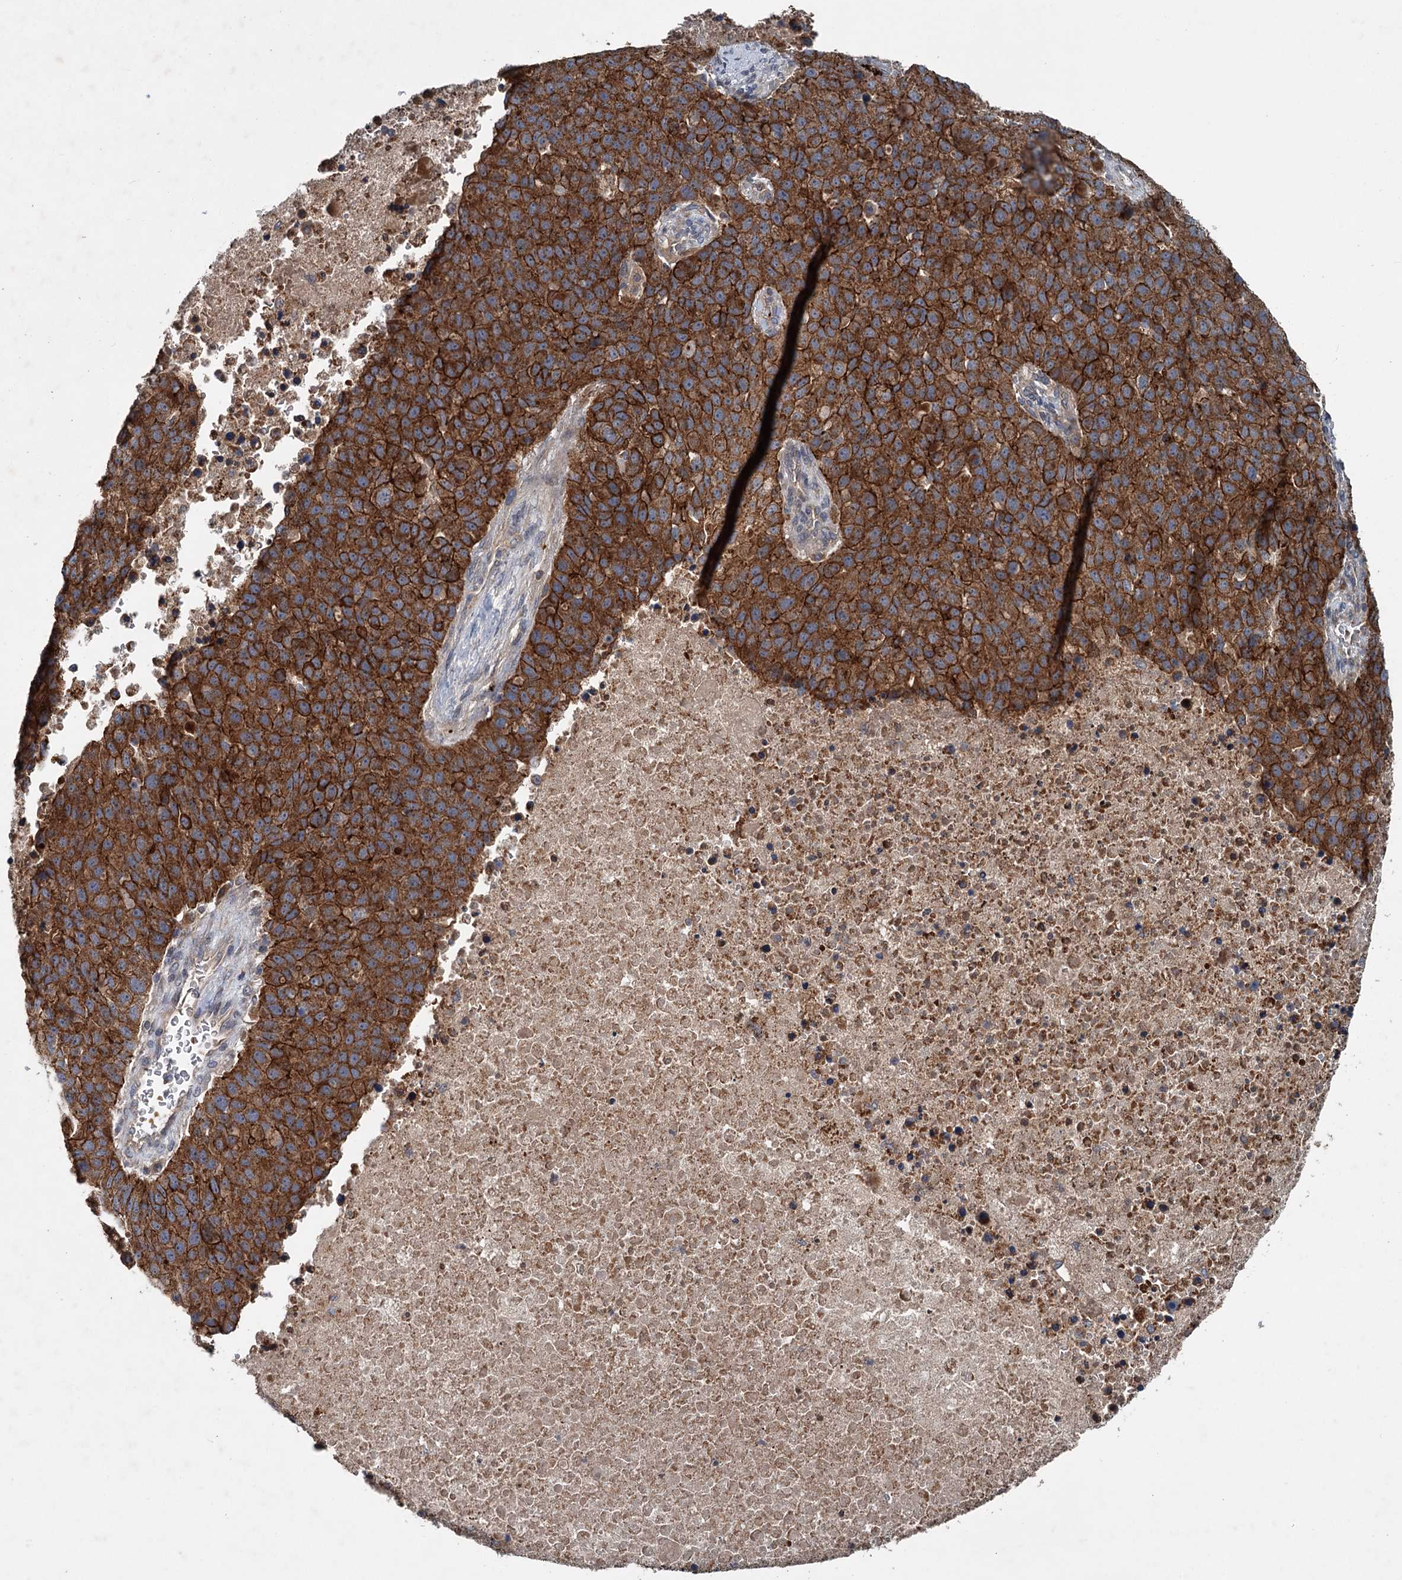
{"staining": {"intensity": "strong", "quantity": ">75%", "location": "cytoplasmic/membranous"}, "tissue": "pancreatic cancer", "cell_type": "Tumor cells", "image_type": "cancer", "snomed": [{"axis": "morphology", "description": "Adenocarcinoma, NOS"}, {"axis": "topography", "description": "Pancreas"}], "caption": "An image showing strong cytoplasmic/membranous positivity in about >75% of tumor cells in pancreatic cancer, as visualized by brown immunohistochemical staining.", "gene": "N4BP2L2", "patient": {"sex": "female", "age": 61}}